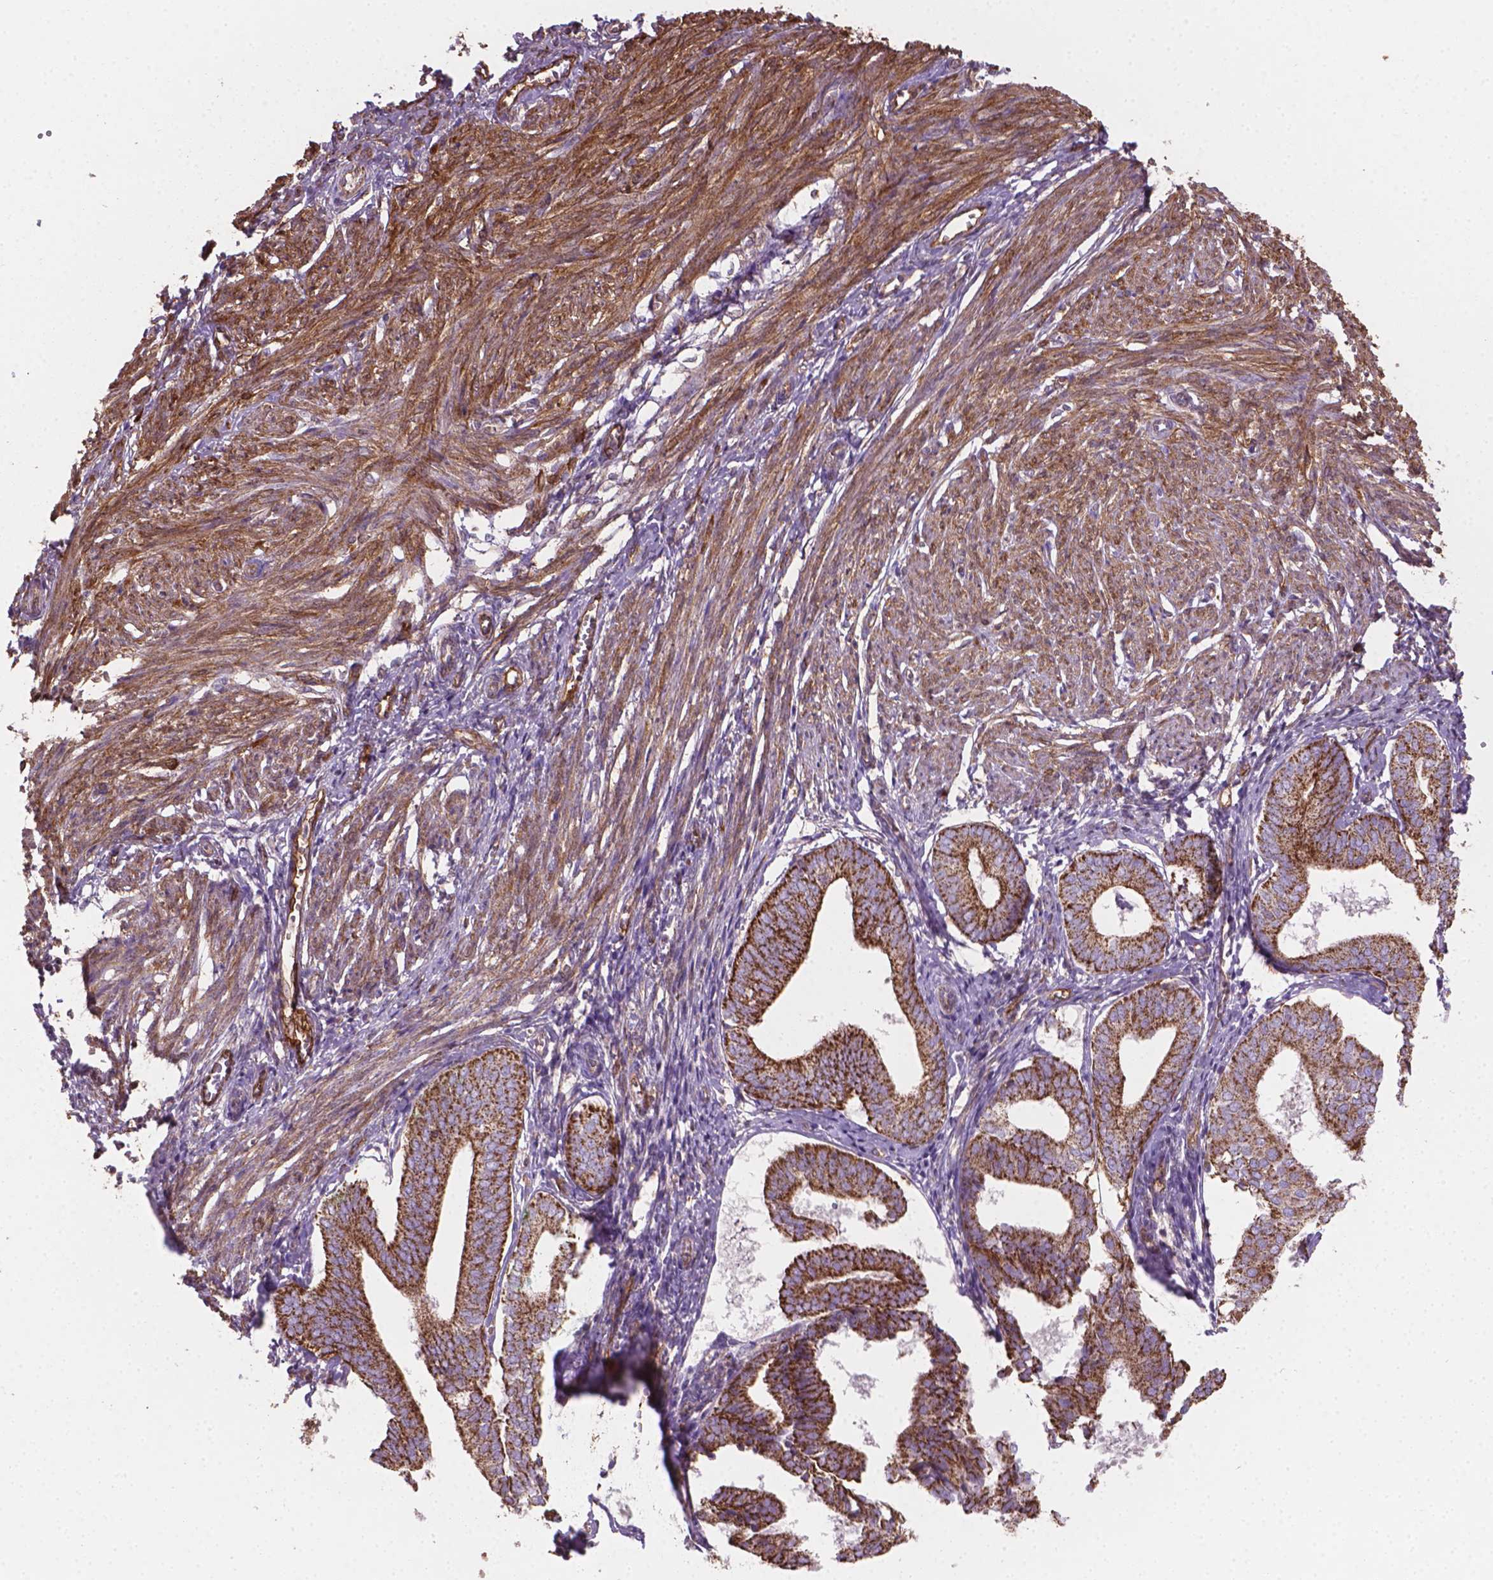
{"staining": {"intensity": "moderate", "quantity": ">75%", "location": "cytoplasmic/membranous"}, "tissue": "endometrium", "cell_type": "Cells in endometrial stroma", "image_type": "normal", "snomed": [{"axis": "morphology", "description": "Normal tissue, NOS"}, {"axis": "topography", "description": "Endometrium"}], "caption": "Endometrium stained with immunohistochemistry shows moderate cytoplasmic/membranous staining in about >75% of cells in endometrial stroma.", "gene": "TCAF1", "patient": {"sex": "female", "age": 50}}